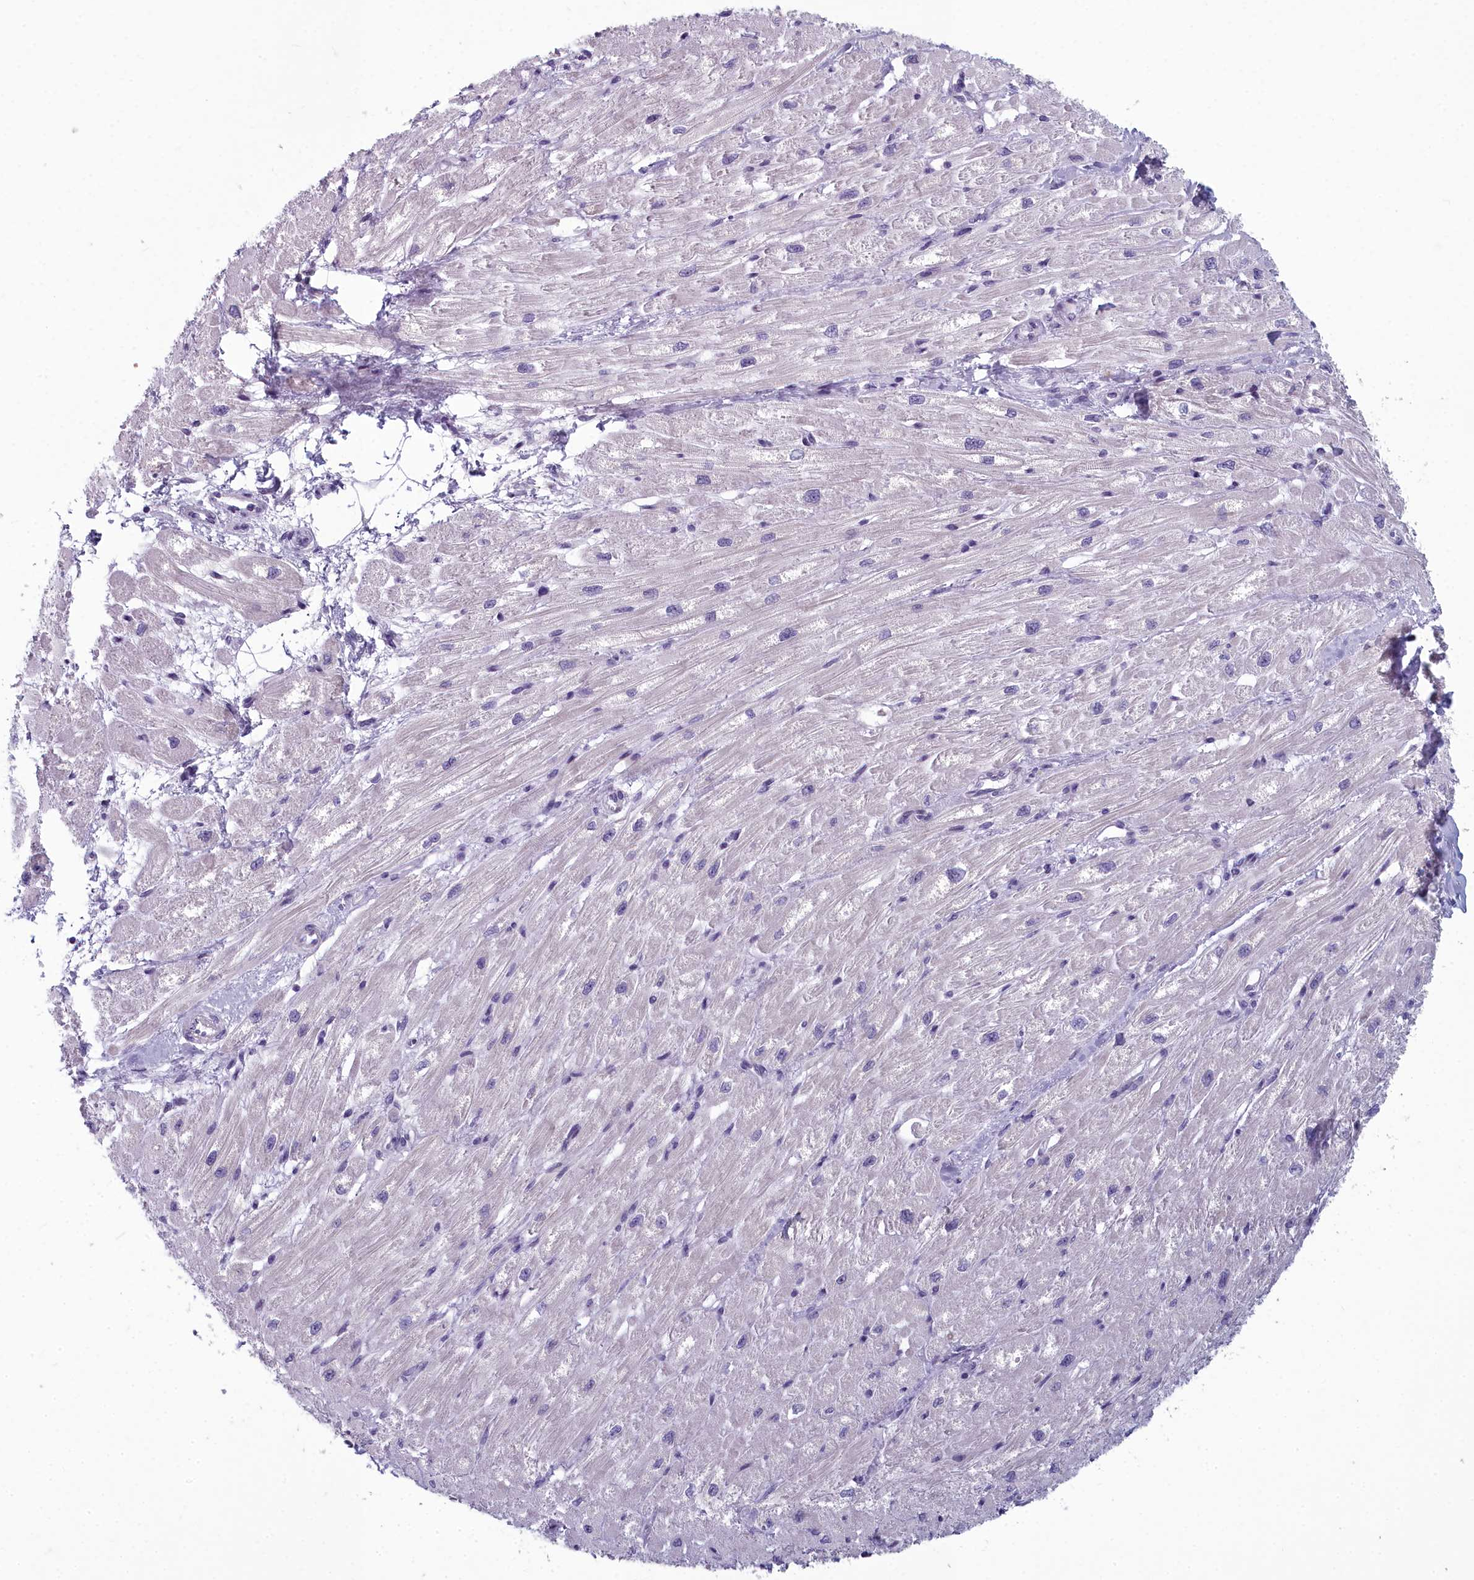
{"staining": {"intensity": "moderate", "quantity": "<25%", "location": "cytoplasmic/membranous"}, "tissue": "heart muscle", "cell_type": "Cardiomyocytes", "image_type": "normal", "snomed": [{"axis": "morphology", "description": "Normal tissue, NOS"}, {"axis": "topography", "description": "Heart"}], "caption": "The image displays immunohistochemical staining of unremarkable heart muscle. There is moderate cytoplasmic/membranous positivity is appreciated in about <25% of cardiomyocytes.", "gene": "INSYN2A", "patient": {"sex": "male", "age": 65}}